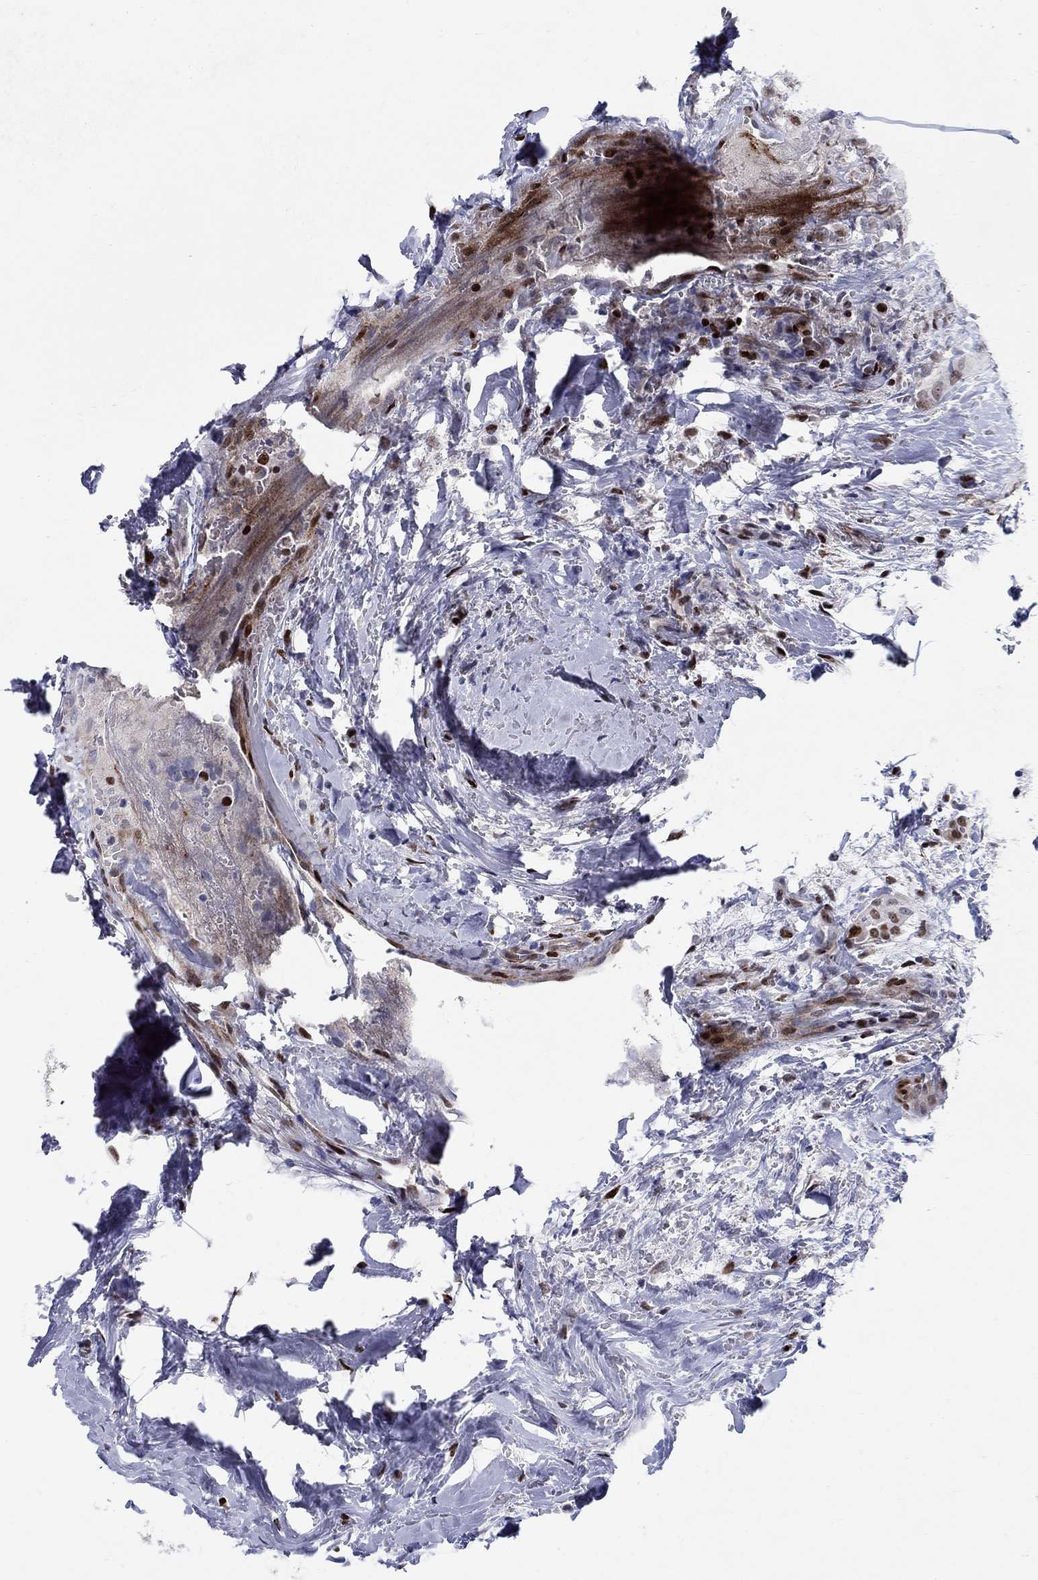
{"staining": {"intensity": "strong", "quantity": "<25%", "location": "nuclear"}, "tissue": "thyroid cancer", "cell_type": "Tumor cells", "image_type": "cancer", "snomed": [{"axis": "morphology", "description": "Papillary adenocarcinoma, NOS"}, {"axis": "topography", "description": "Thyroid gland"}], "caption": "Immunohistochemical staining of human thyroid papillary adenocarcinoma exhibits medium levels of strong nuclear positivity in approximately <25% of tumor cells.", "gene": "RAPGEF5", "patient": {"sex": "male", "age": 61}}